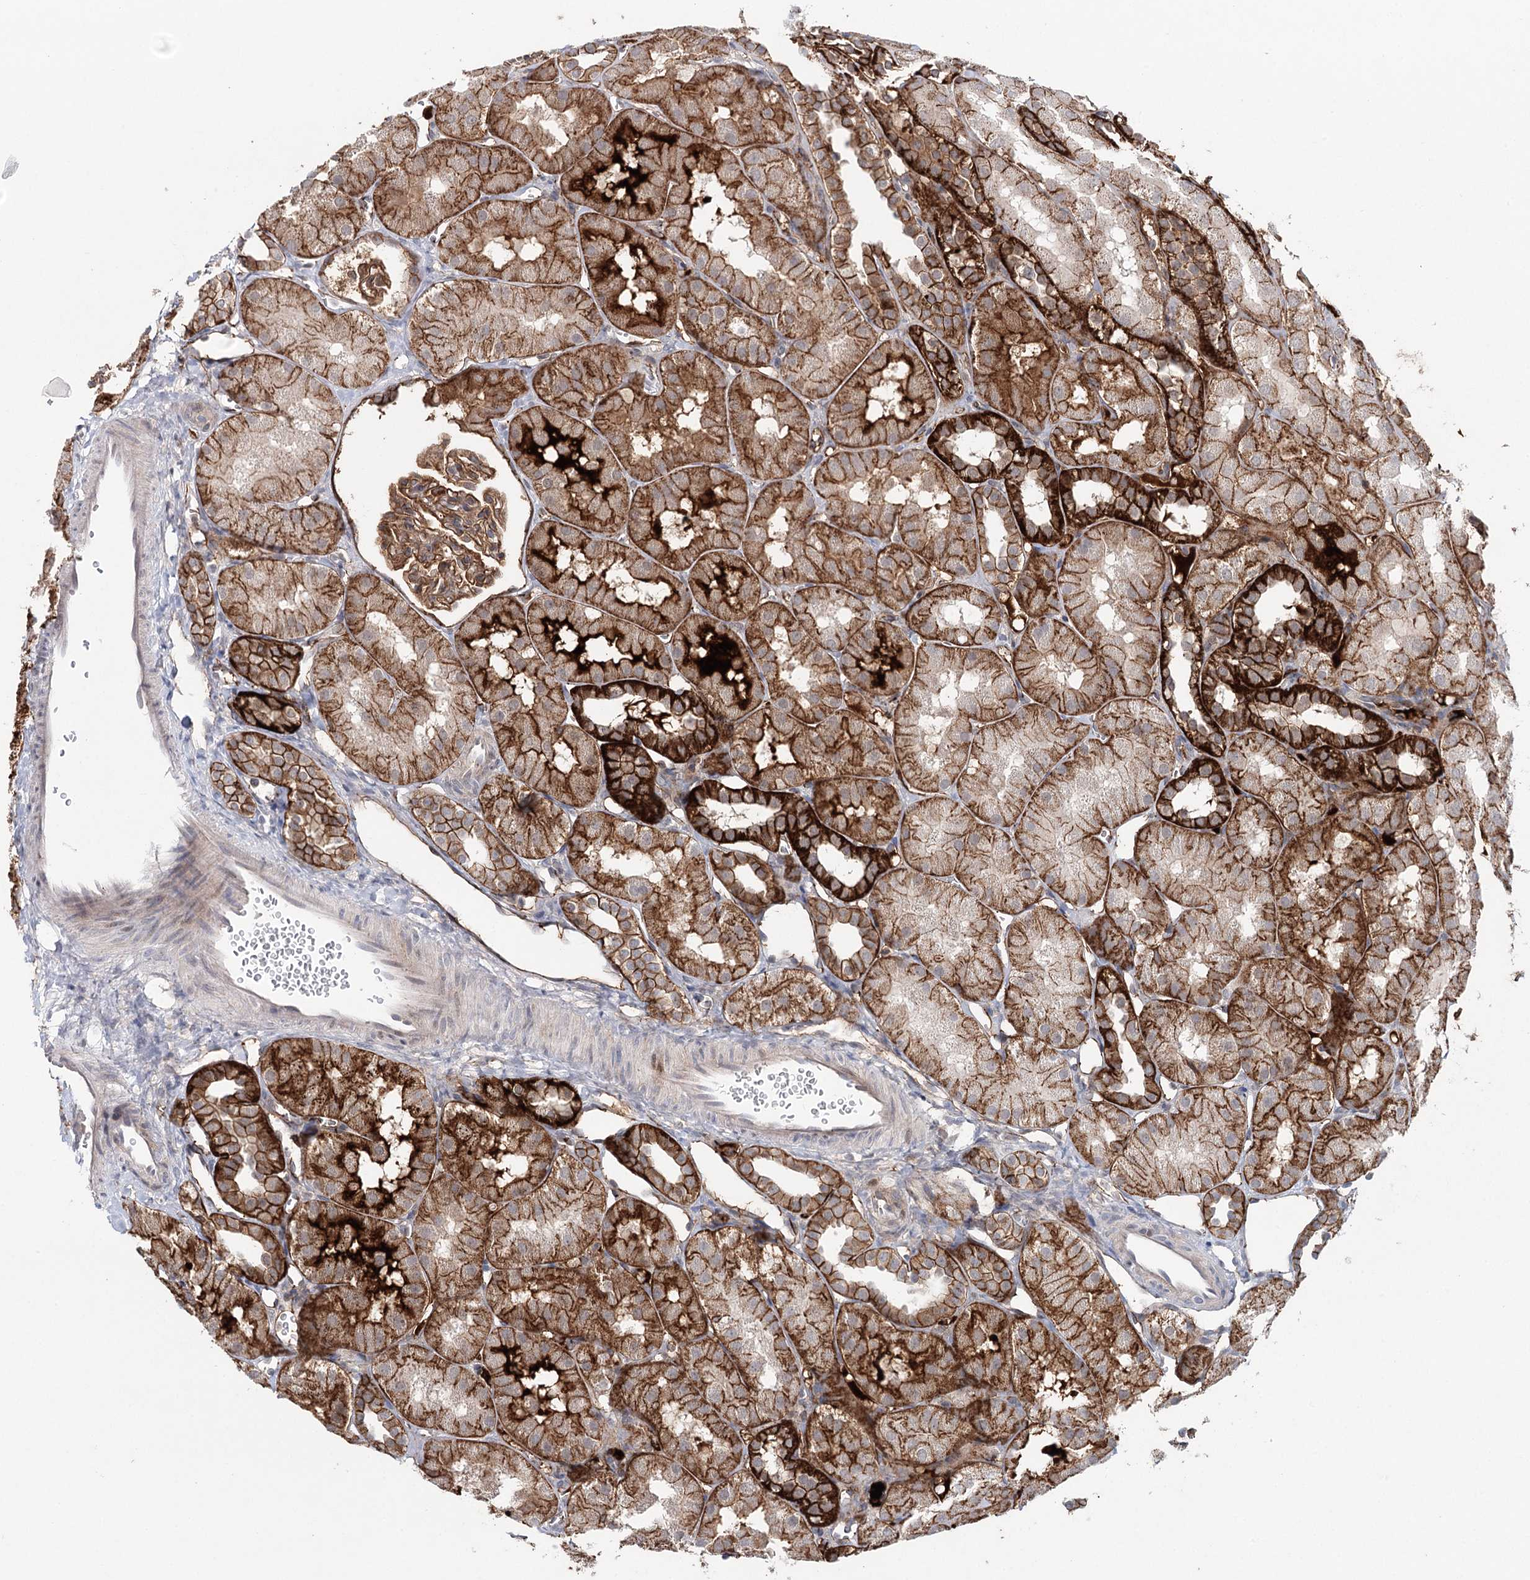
{"staining": {"intensity": "moderate", "quantity": ">75%", "location": "cytoplasmic/membranous"}, "tissue": "kidney", "cell_type": "Cells in glomeruli", "image_type": "normal", "snomed": [{"axis": "morphology", "description": "Normal tissue, NOS"}, {"axis": "topography", "description": "Kidney"}, {"axis": "topography", "description": "Urinary bladder"}], "caption": "Cells in glomeruli exhibit moderate cytoplasmic/membranous positivity in about >75% of cells in unremarkable kidney. (Brightfield microscopy of DAB IHC at high magnification).", "gene": "PKP4", "patient": {"sex": "male", "age": 16}}